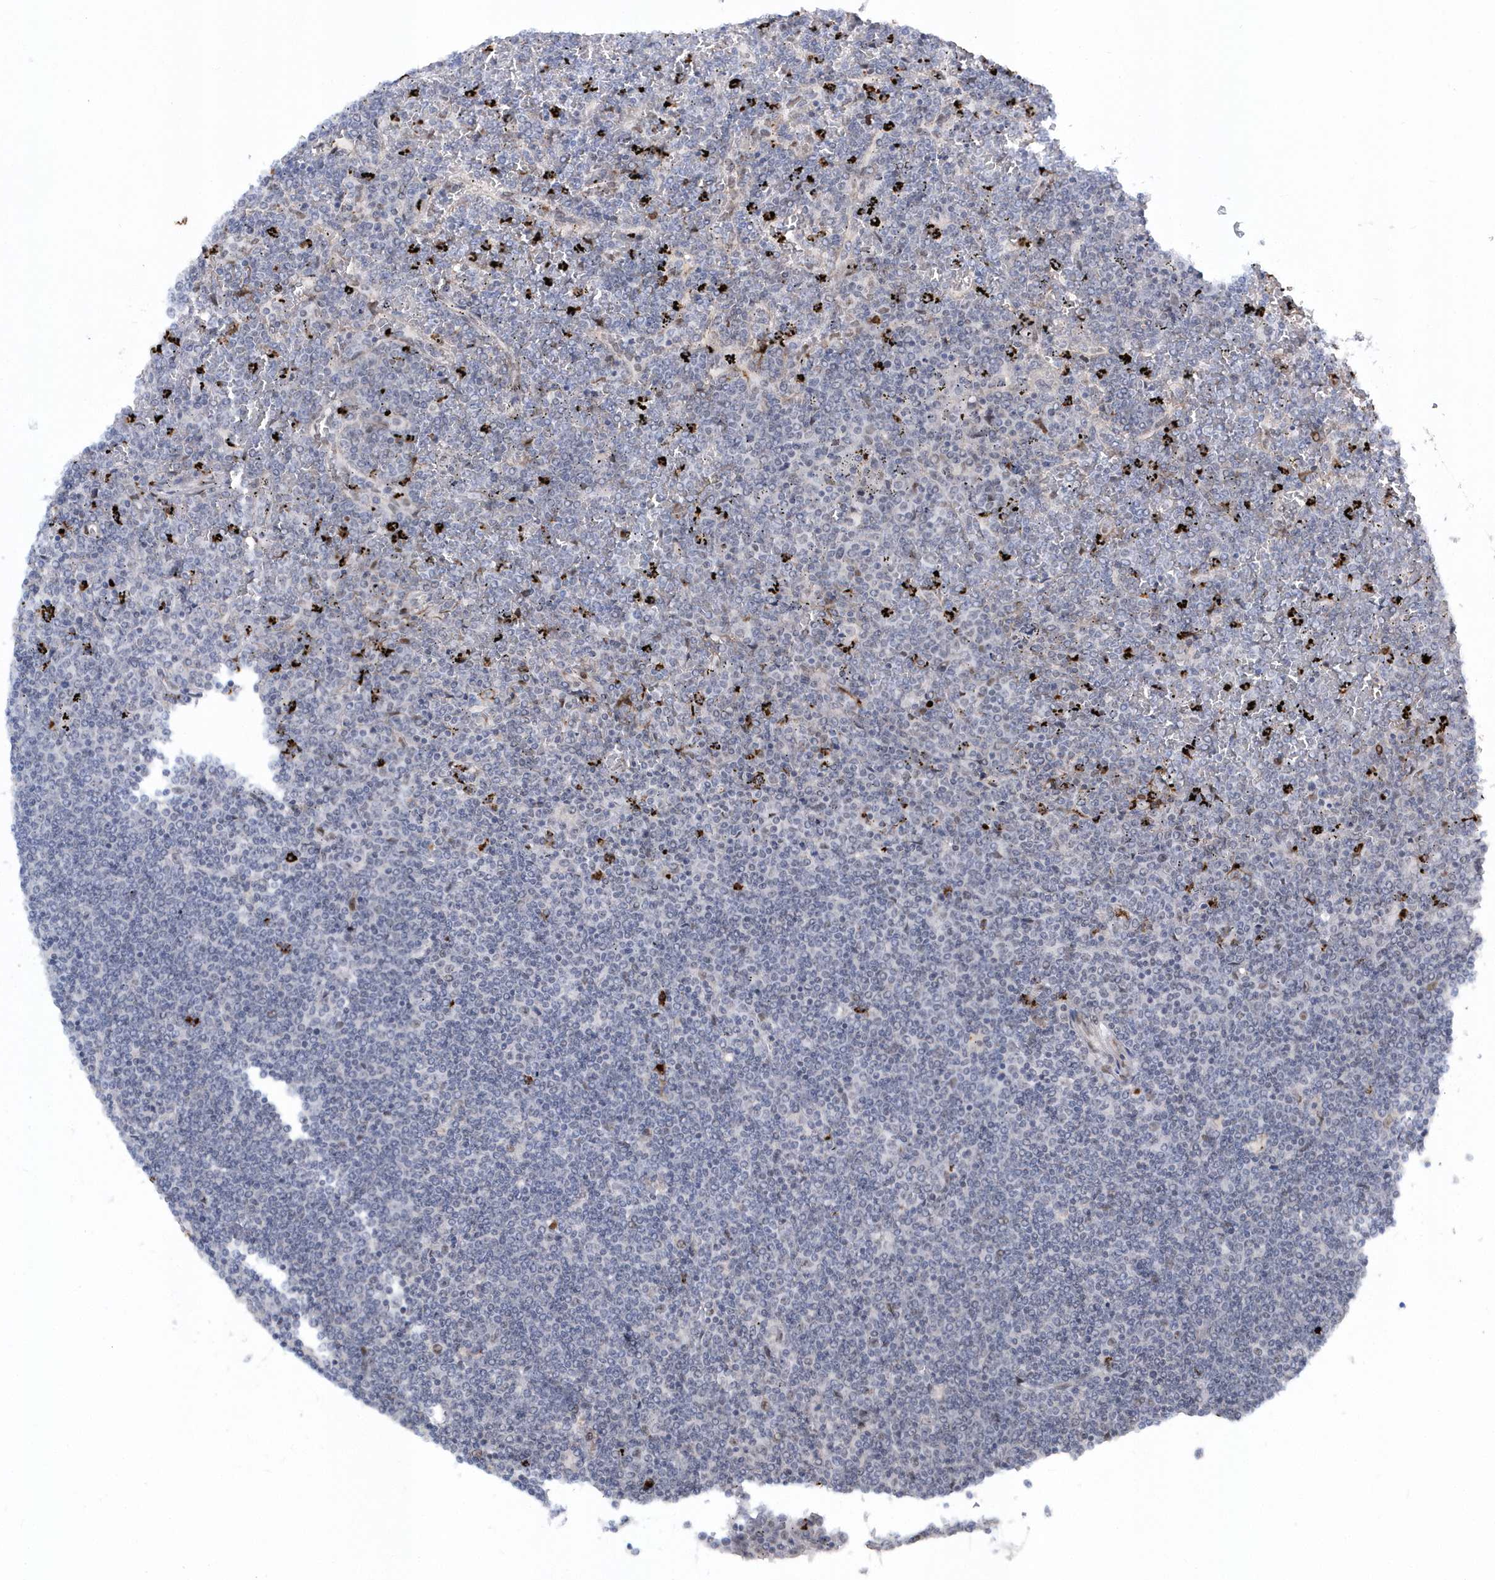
{"staining": {"intensity": "negative", "quantity": "none", "location": "none"}, "tissue": "lymphoma", "cell_type": "Tumor cells", "image_type": "cancer", "snomed": [{"axis": "morphology", "description": "Malignant lymphoma, non-Hodgkin's type, Low grade"}, {"axis": "topography", "description": "Spleen"}], "caption": "This is a micrograph of immunohistochemistry (IHC) staining of malignant lymphoma, non-Hodgkin's type (low-grade), which shows no expression in tumor cells. Brightfield microscopy of immunohistochemistry (IHC) stained with DAB (3,3'-diaminobenzidine) (brown) and hematoxylin (blue), captured at high magnification.", "gene": "ASCL4", "patient": {"sex": "female", "age": 19}}